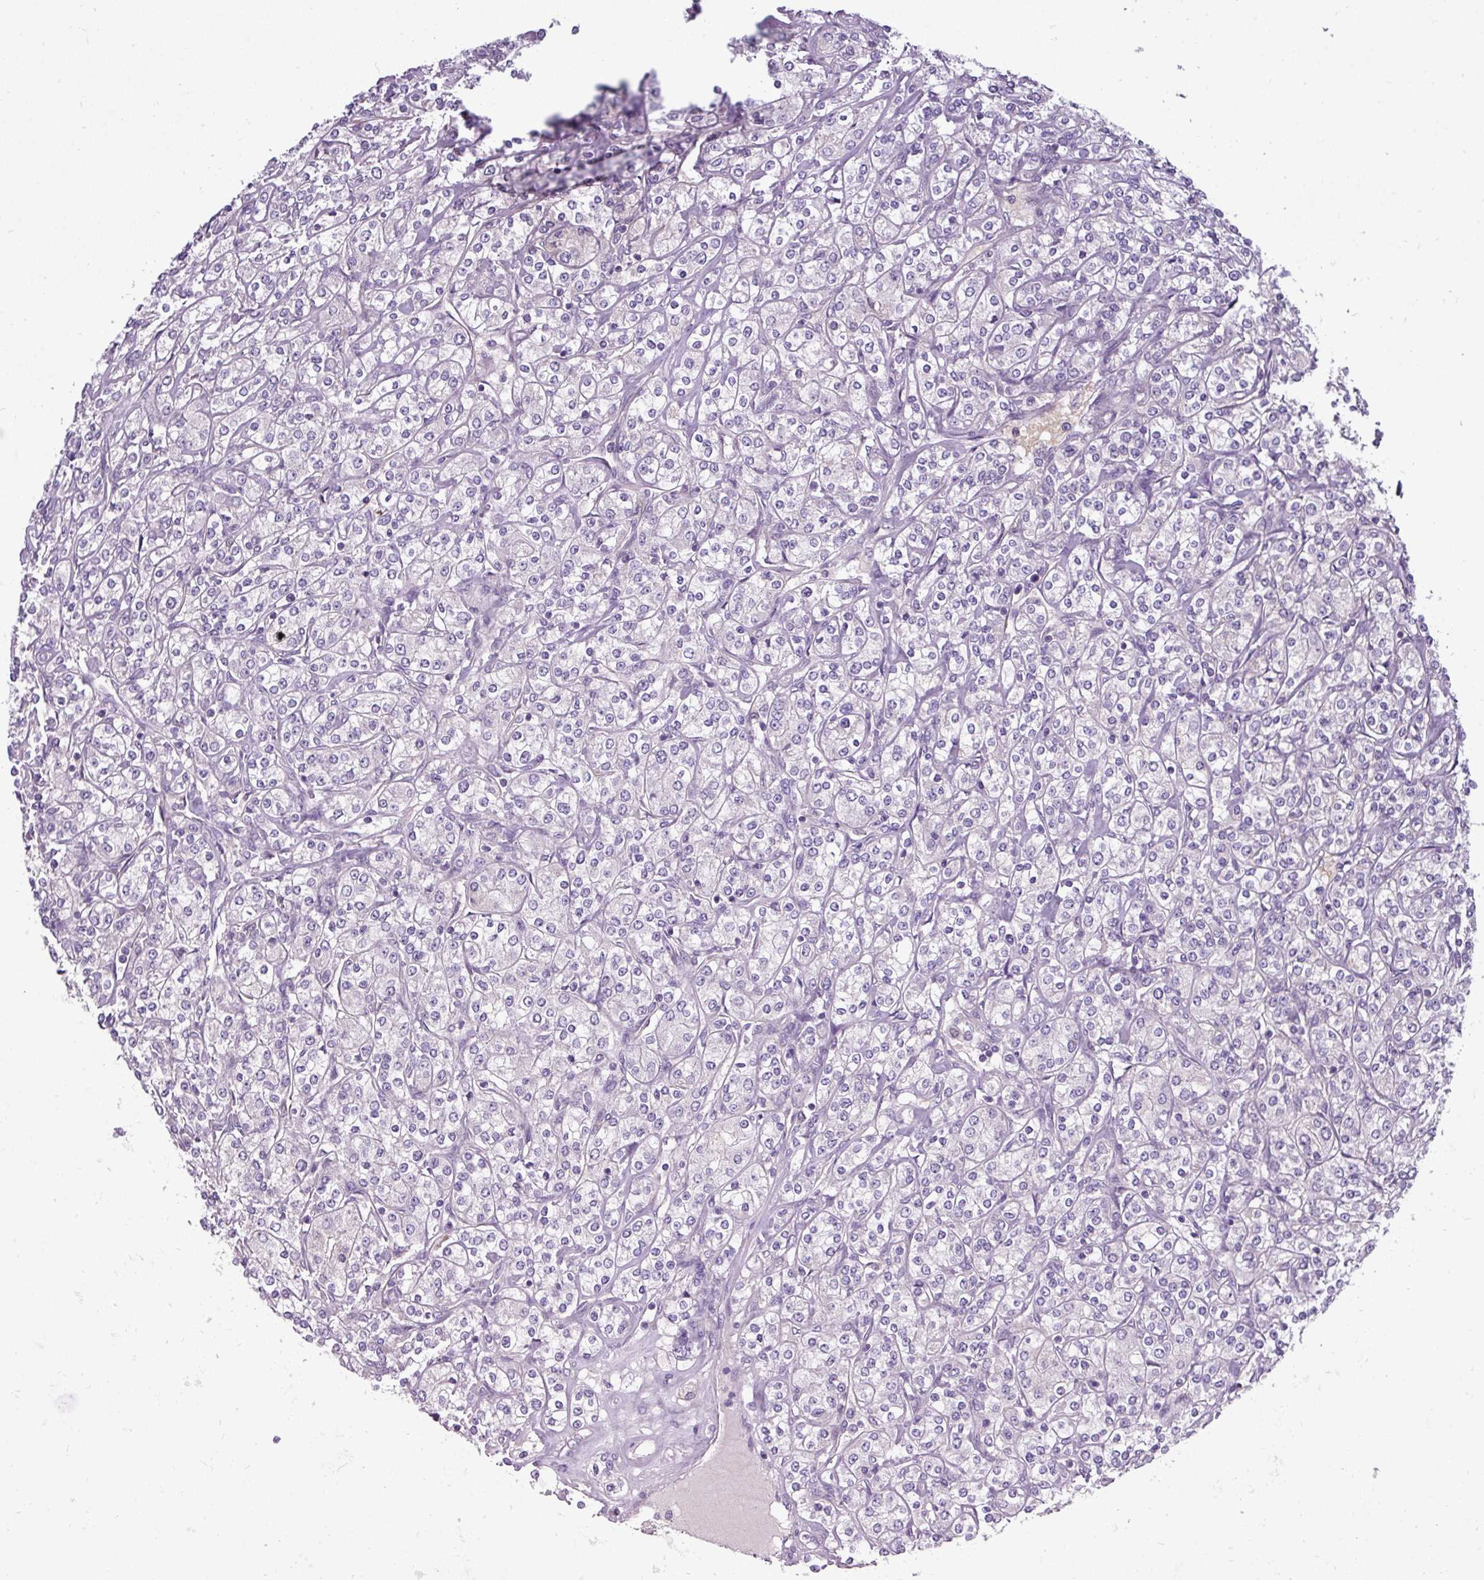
{"staining": {"intensity": "negative", "quantity": "none", "location": "none"}, "tissue": "renal cancer", "cell_type": "Tumor cells", "image_type": "cancer", "snomed": [{"axis": "morphology", "description": "Adenocarcinoma, NOS"}, {"axis": "topography", "description": "Kidney"}], "caption": "Immunohistochemical staining of adenocarcinoma (renal) exhibits no significant expression in tumor cells.", "gene": "DNAAF9", "patient": {"sex": "male", "age": 77}}